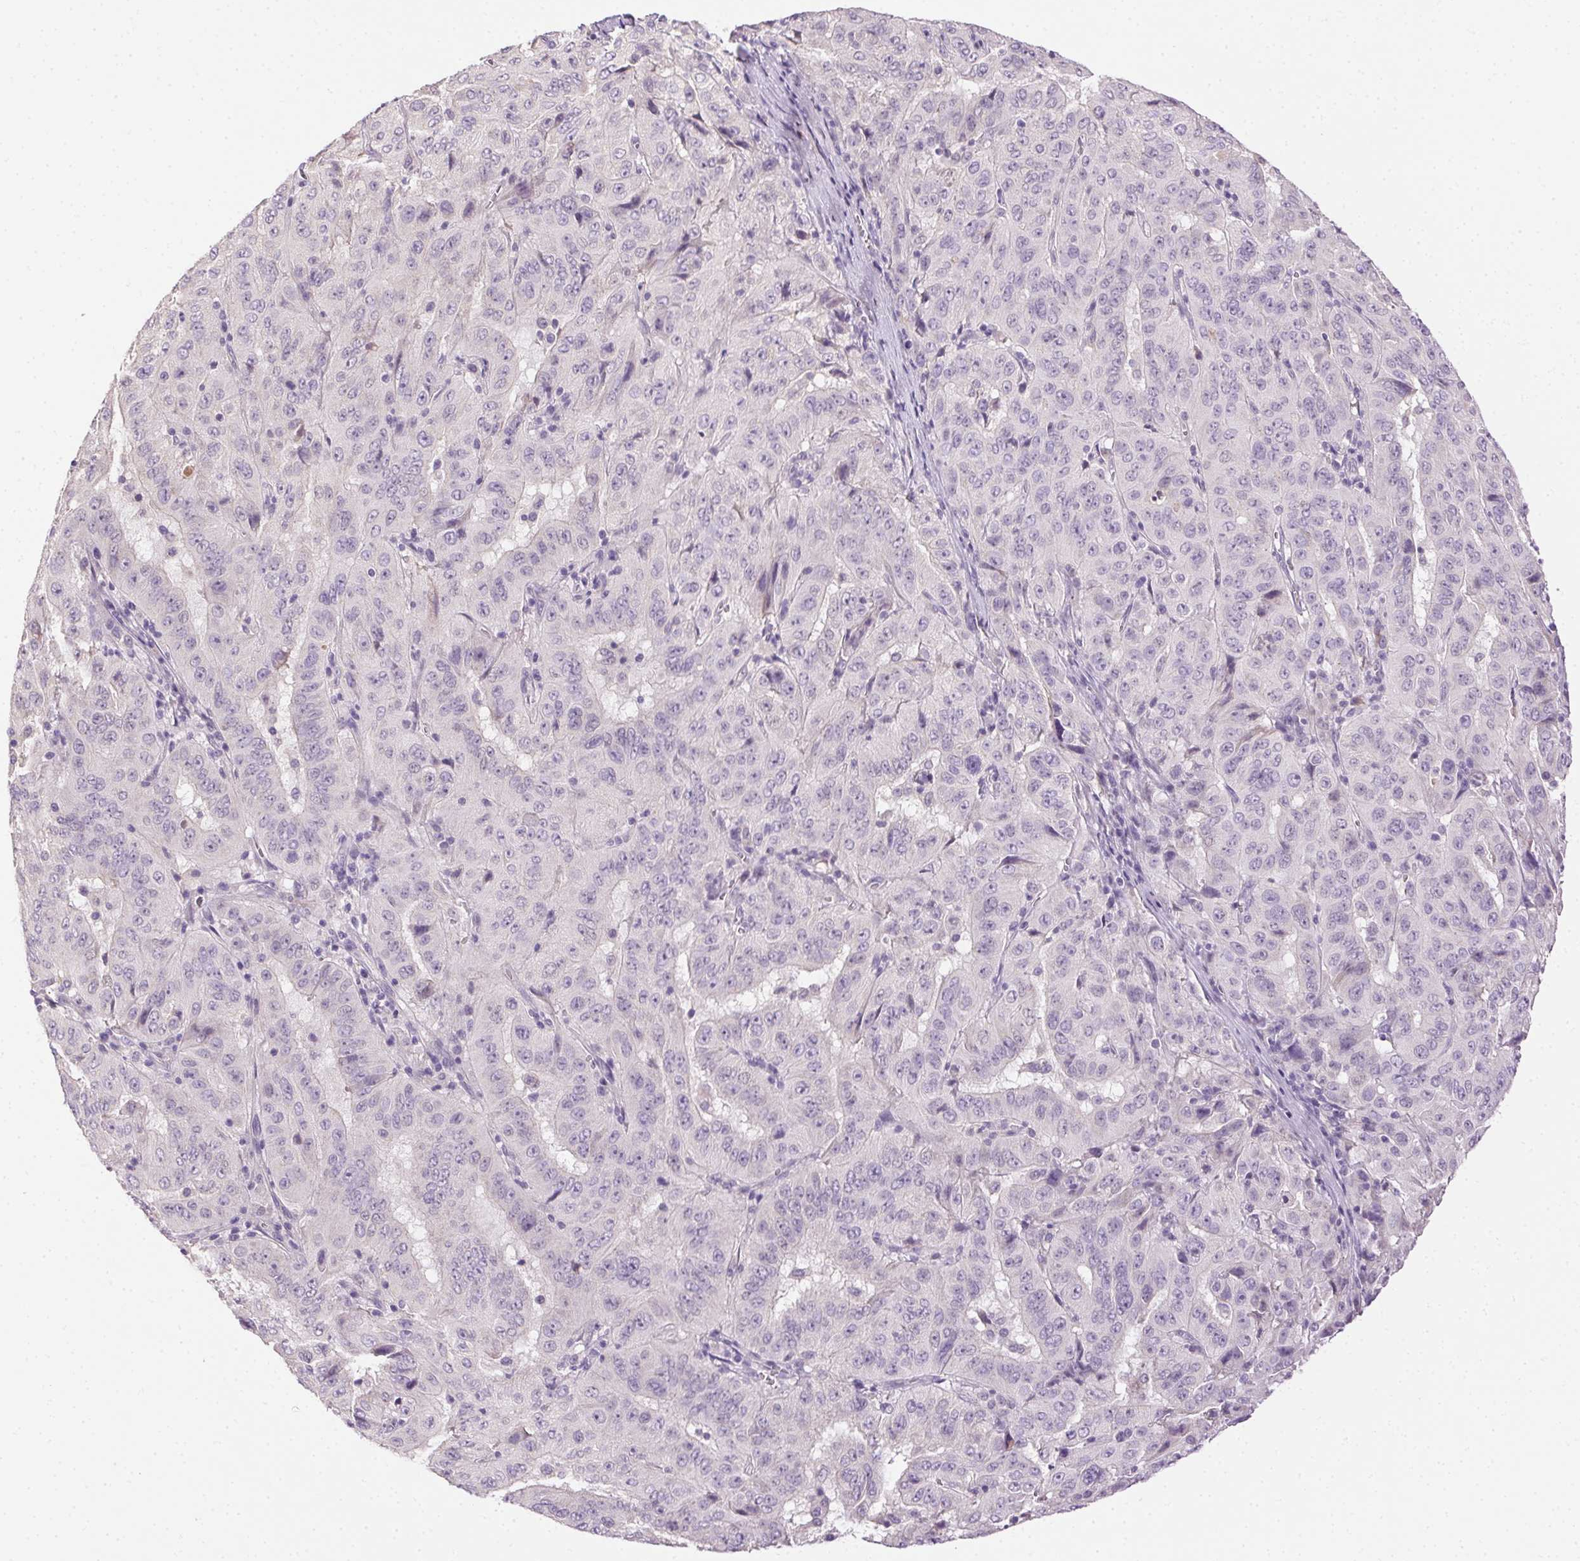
{"staining": {"intensity": "negative", "quantity": "none", "location": "none"}, "tissue": "pancreatic cancer", "cell_type": "Tumor cells", "image_type": "cancer", "snomed": [{"axis": "morphology", "description": "Adenocarcinoma, NOS"}, {"axis": "topography", "description": "Pancreas"}], "caption": "This is an IHC micrograph of pancreatic cancer (adenocarcinoma). There is no staining in tumor cells.", "gene": "BPIFB2", "patient": {"sex": "male", "age": 63}}